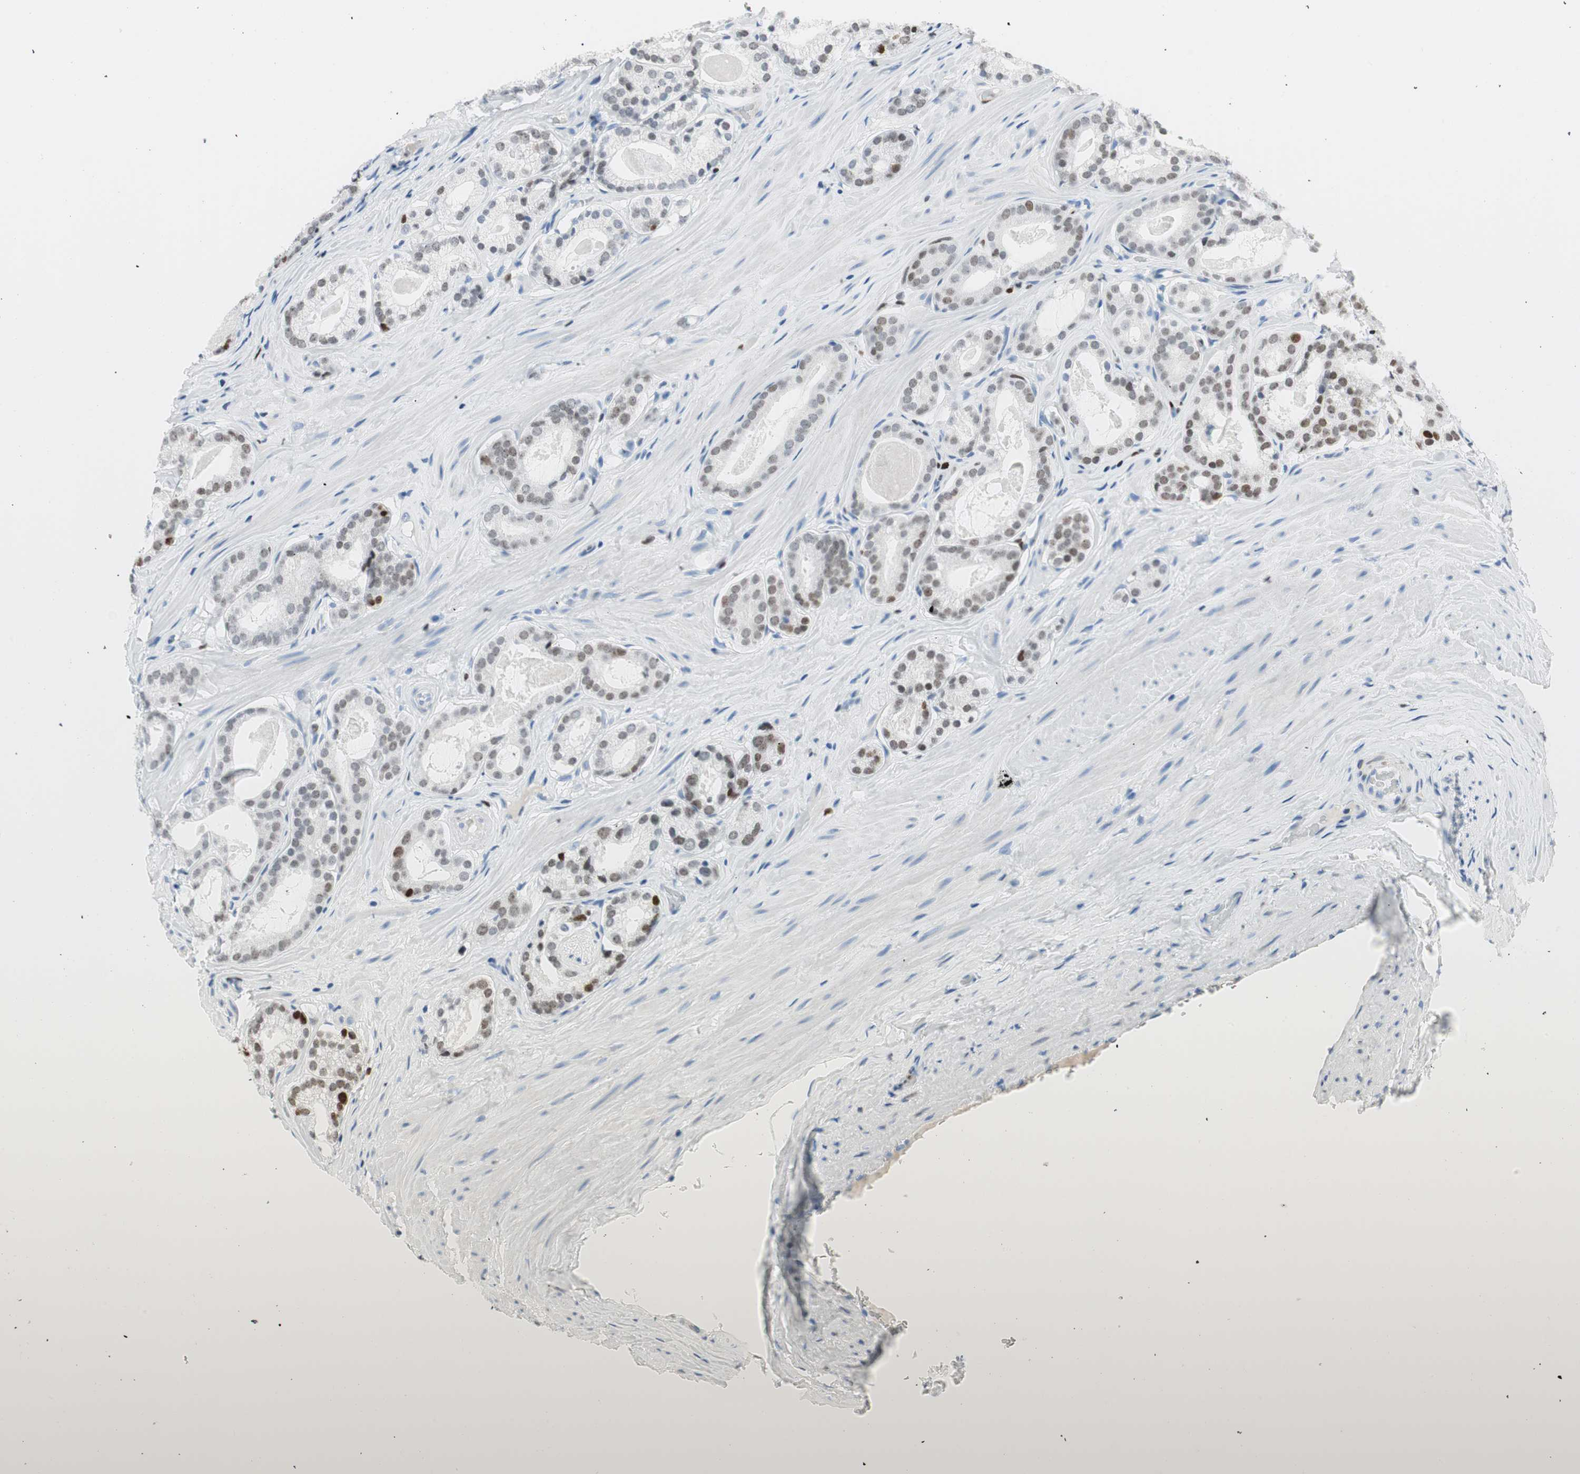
{"staining": {"intensity": "moderate", "quantity": "25%-75%", "location": "nuclear"}, "tissue": "prostate cancer", "cell_type": "Tumor cells", "image_type": "cancer", "snomed": [{"axis": "morphology", "description": "Adenocarcinoma, Low grade"}, {"axis": "topography", "description": "Prostate"}], "caption": "A histopathology image of human prostate cancer stained for a protein displays moderate nuclear brown staining in tumor cells. (IHC, brightfield microscopy, high magnification).", "gene": "EZH2", "patient": {"sex": "male", "age": 59}}